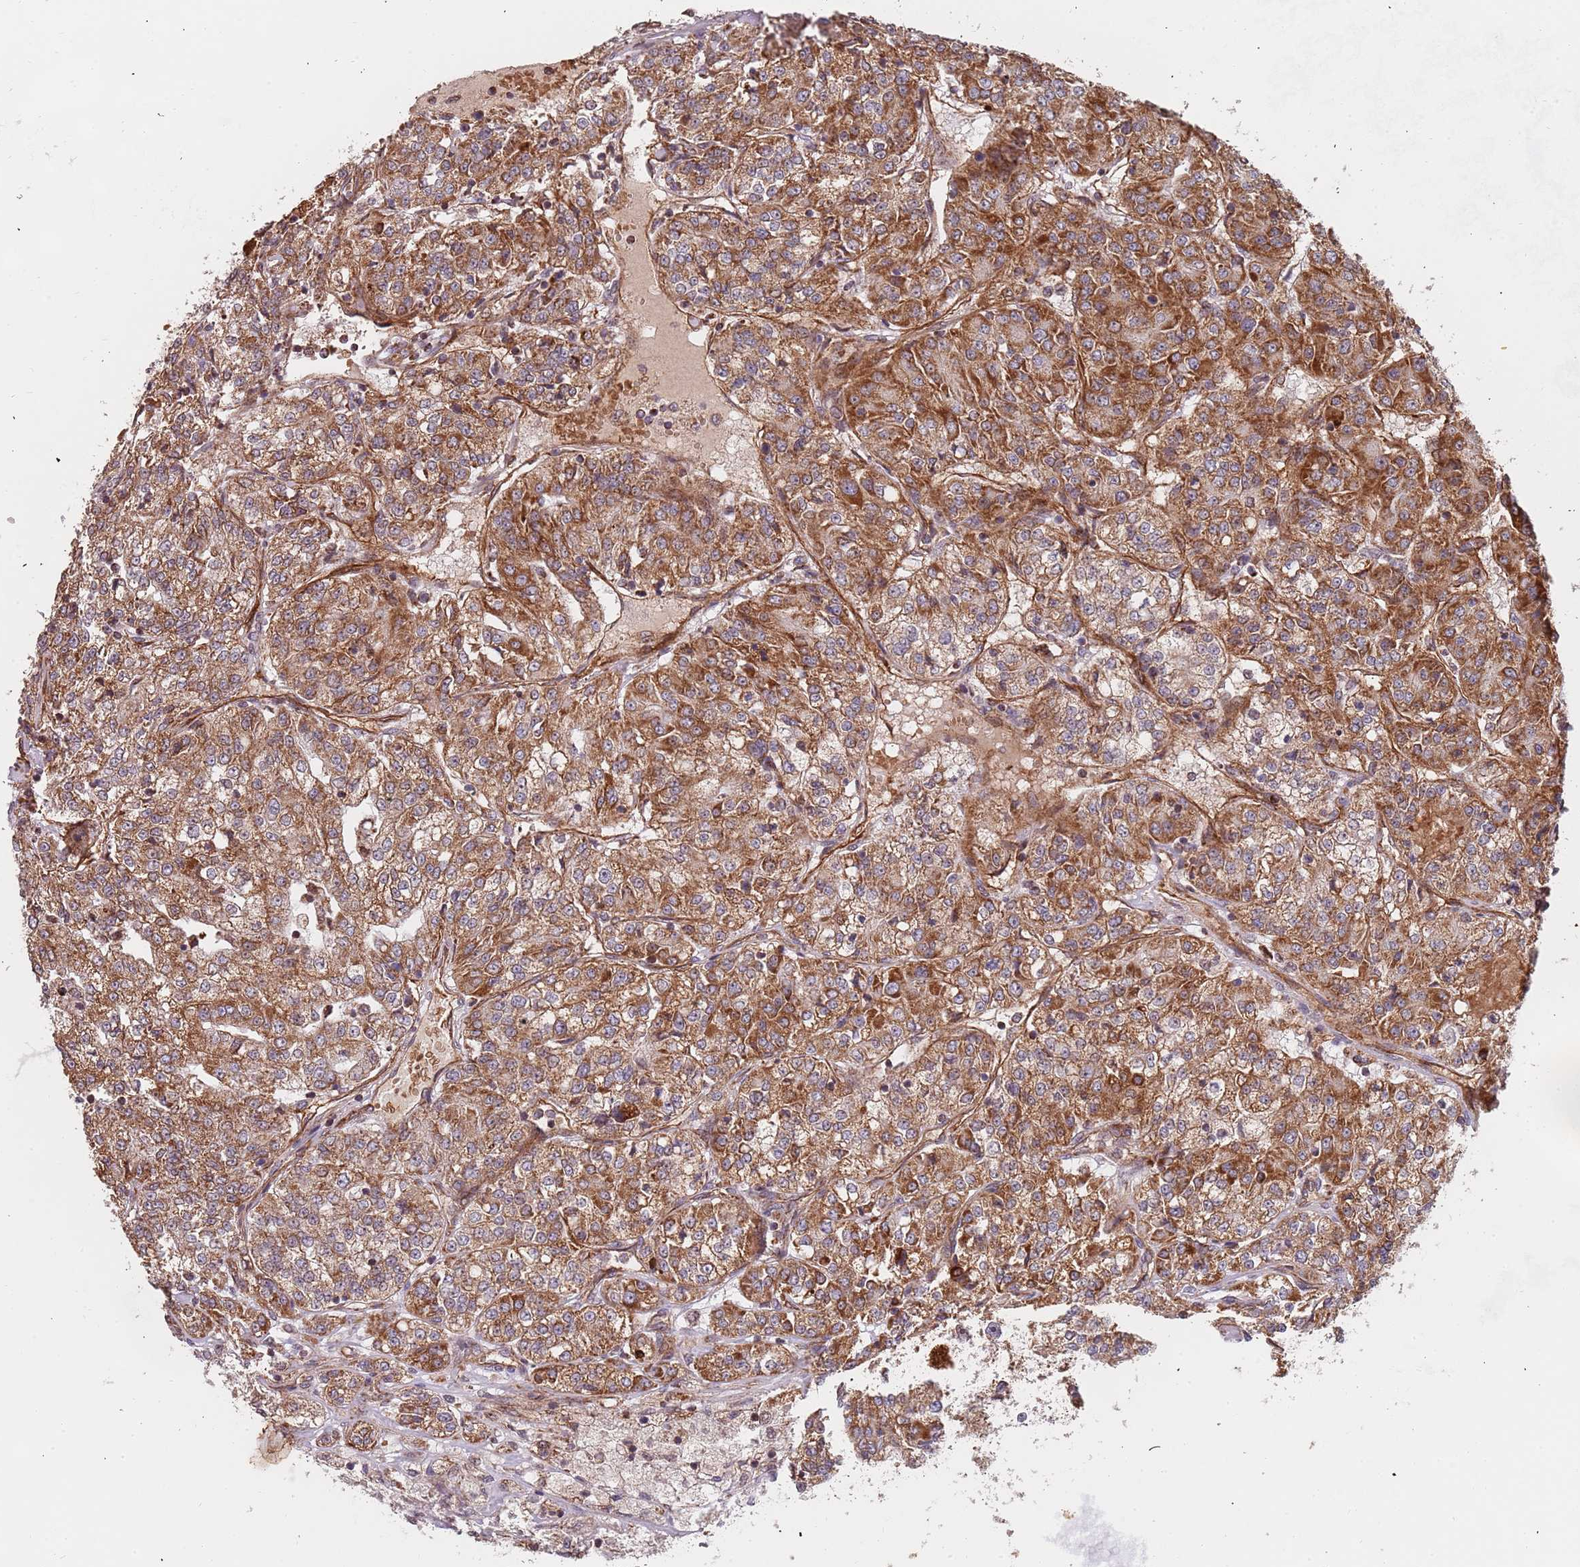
{"staining": {"intensity": "moderate", "quantity": ">75%", "location": "cytoplasmic/membranous"}, "tissue": "renal cancer", "cell_type": "Tumor cells", "image_type": "cancer", "snomed": [{"axis": "morphology", "description": "Adenocarcinoma, NOS"}, {"axis": "topography", "description": "Kidney"}], "caption": "There is medium levels of moderate cytoplasmic/membranous staining in tumor cells of renal adenocarcinoma, as demonstrated by immunohistochemical staining (brown color).", "gene": "DCHS1", "patient": {"sex": "female", "age": 63}}